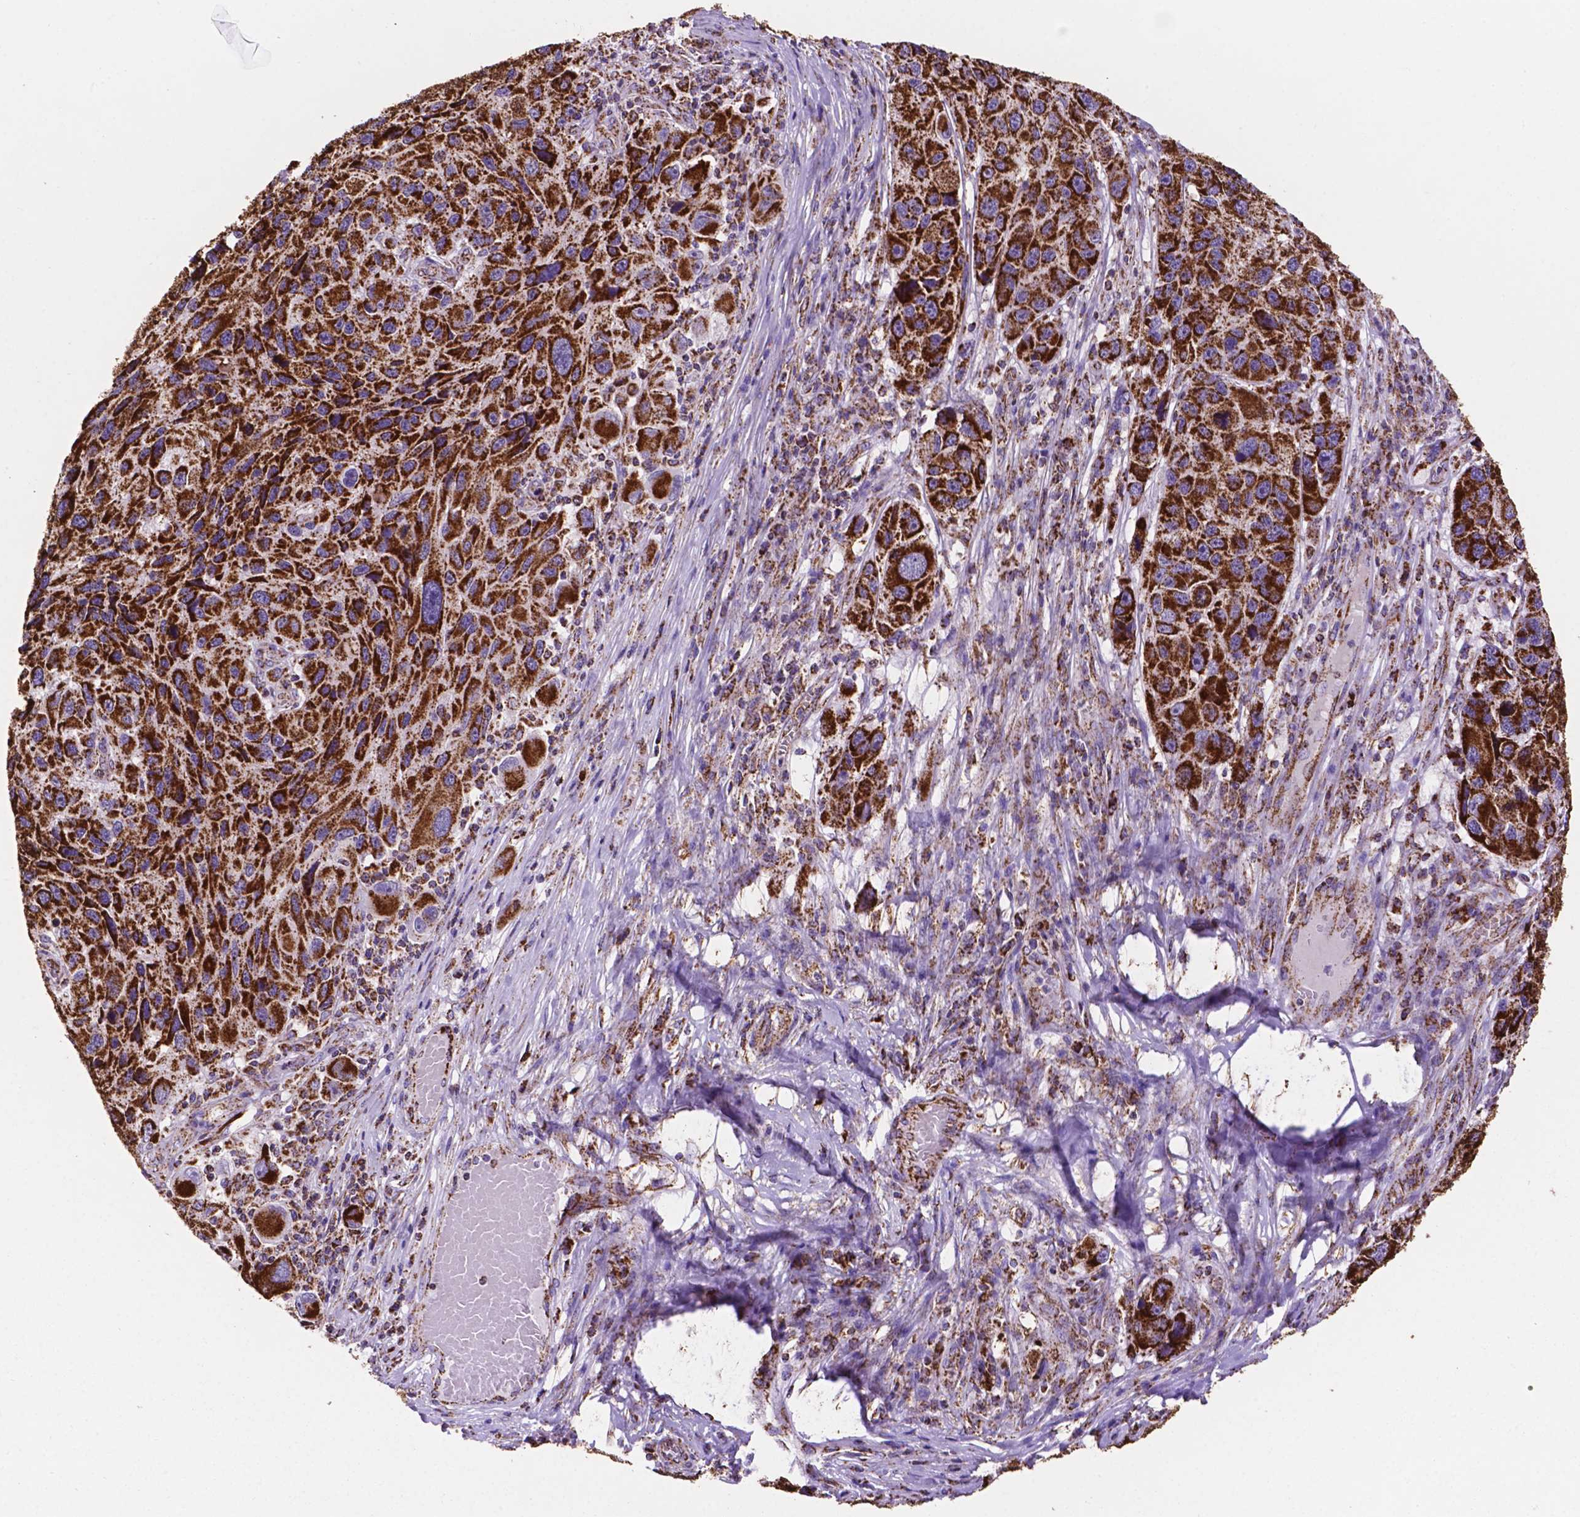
{"staining": {"intensity": "strong", "quantity": ">75%", "location": "cytoplasmic/membranous"}, "tissue": "melanoma", "cell_type": "Tumor cells", "image_type": "cancer", "snomed": [{"axis": "morphology", "description": "Malignant melanoma, NOS"}, {"axis": "topography", "description": "Skin"}], "caption": "Protein staining of malignant melanoma tissue demonstrates strong cytoplasmic/membranous staining in about >75% of tumor cells.", "gene": "HSPD1", "patient": {"sex": "male", "age": 53}}